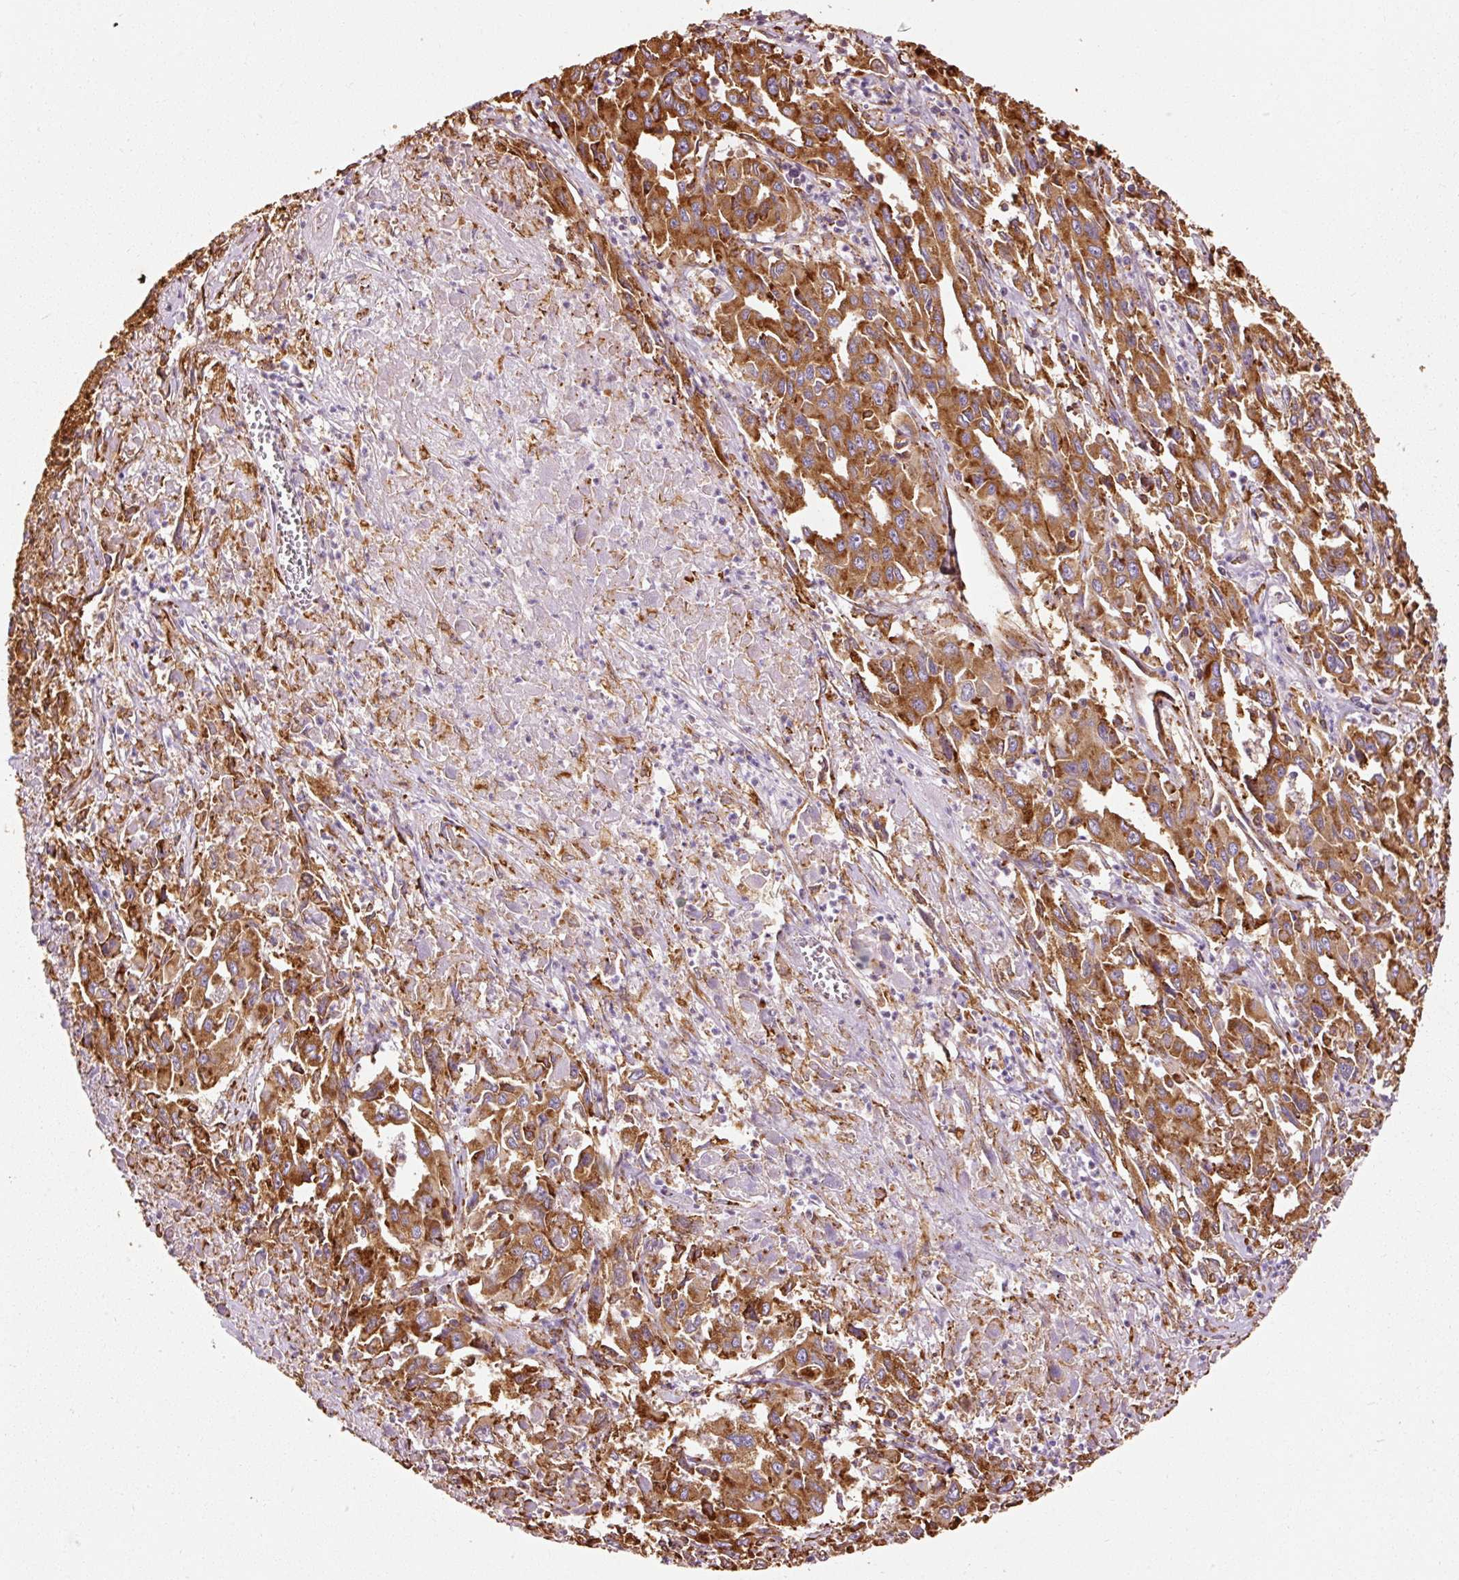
{"staining": {"intensity": "strong", "quantity": ">75%", "location": "cytoplasmic/membranous"}, "tissue": "liver cancer", "cell_type": "Tumor cells", "image_type": "cancer", "snomed": [{"axis": "morphology", "description": "Carcinoma, Hepatocellular, NOS"}, {"axis": "topography", "description": "Liver"}], "caption": "Strong cytoplasmic/membranous protein positivity is identified in about >75% of tumor cells in liver cancer (hepatocellular carcinoma).", "gene": "KLC1", "patient": {"sex": "male", "age": 63}}